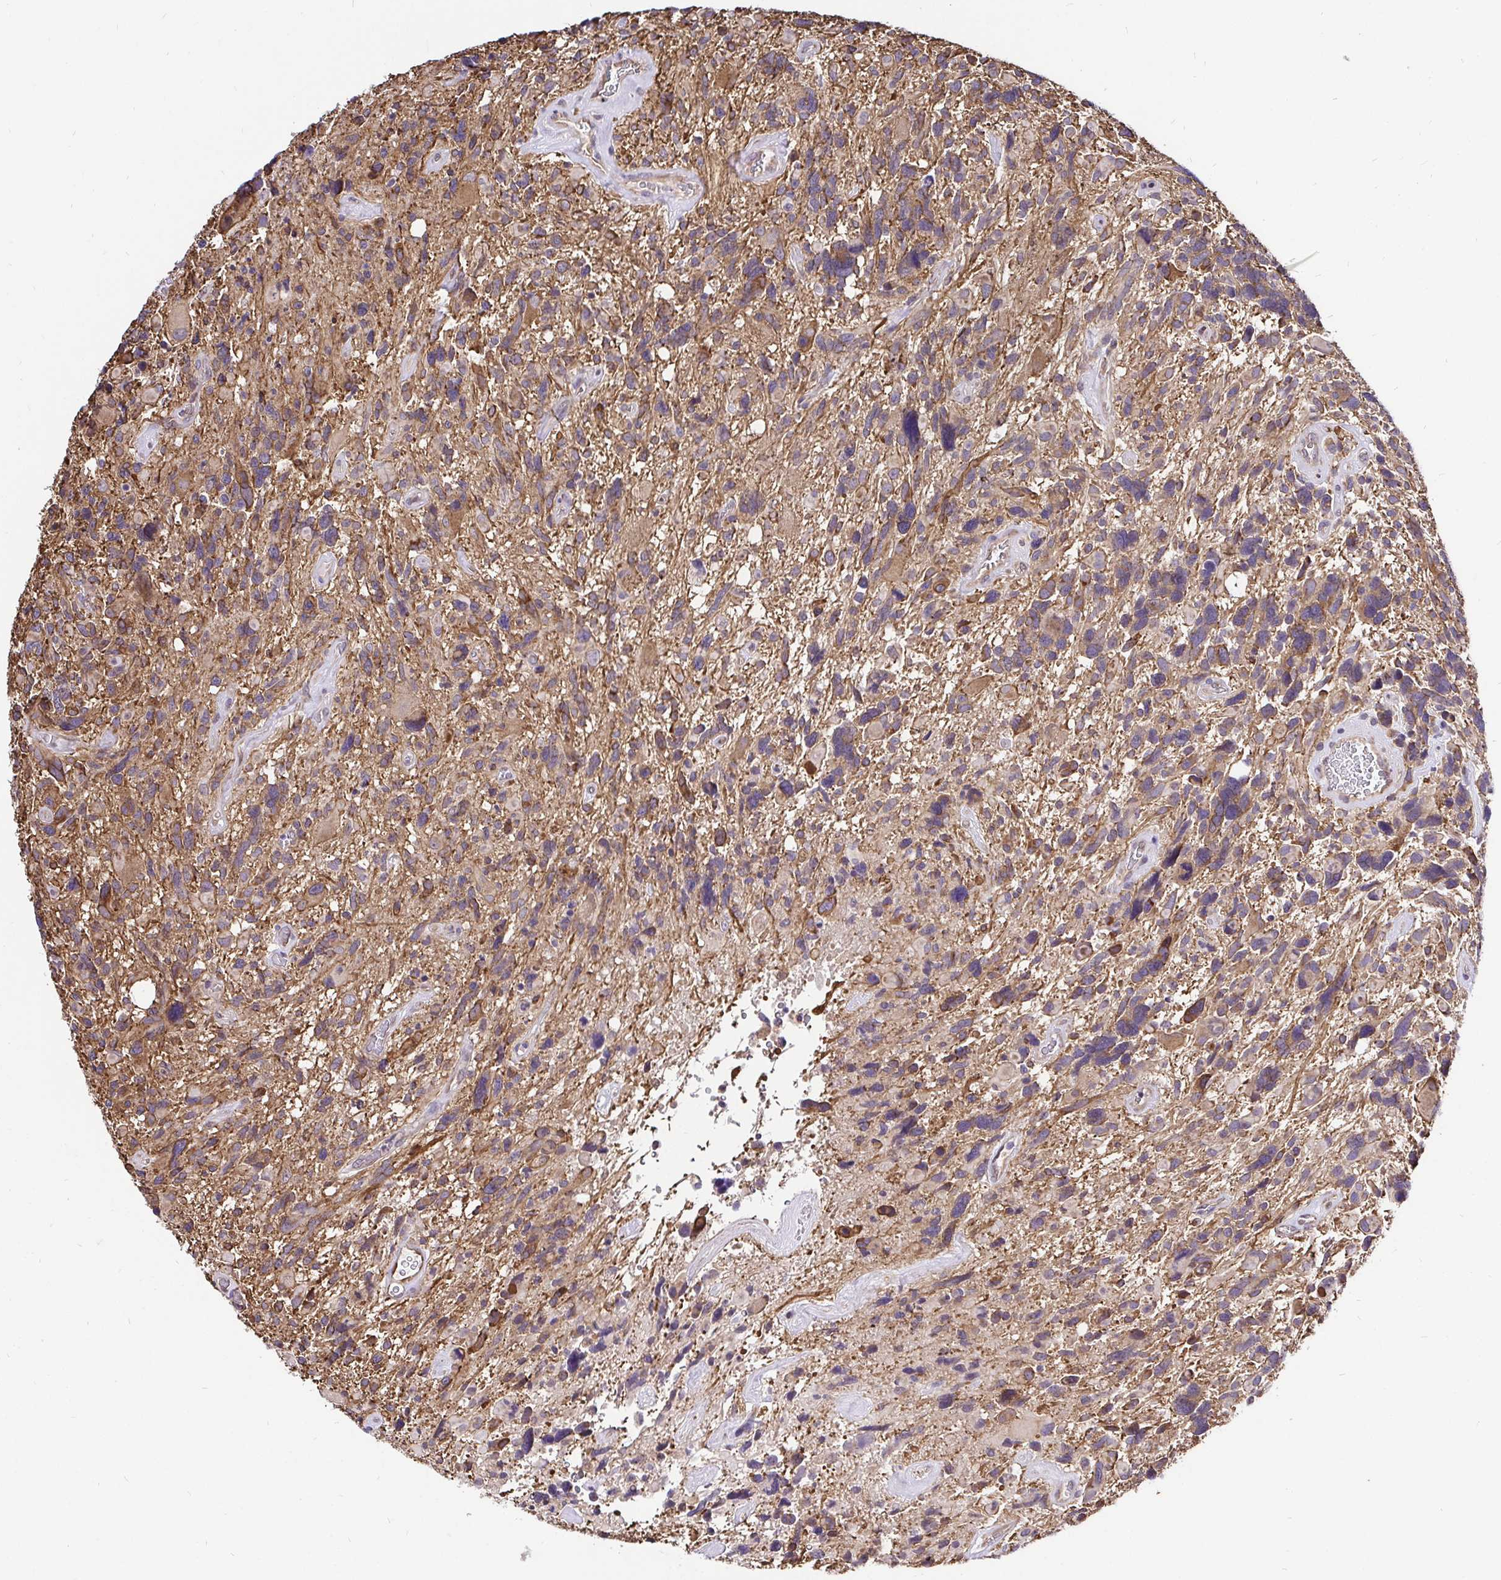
{"staining": {"intensity": "weak", "quantity": "25%-75%", "location": "cytoplasmic/membranous"}, "tissue": "glioma", "cell_type": "Tumor cells", "image_type": "cancer", "snomed": [{"axis": "morphology", "description": "Glioma, malignant, High grade"}, {"axis": "topography", "description": "Brain"}], "caption": "About 25%-75% of tumor cells in human glioma reveal weak cytoplasmic/membranous protein positivity as visualized by brown immunohistochemical staining.", "gene": "CCDC122", "patient": {"sex": "male", "age": 49}}